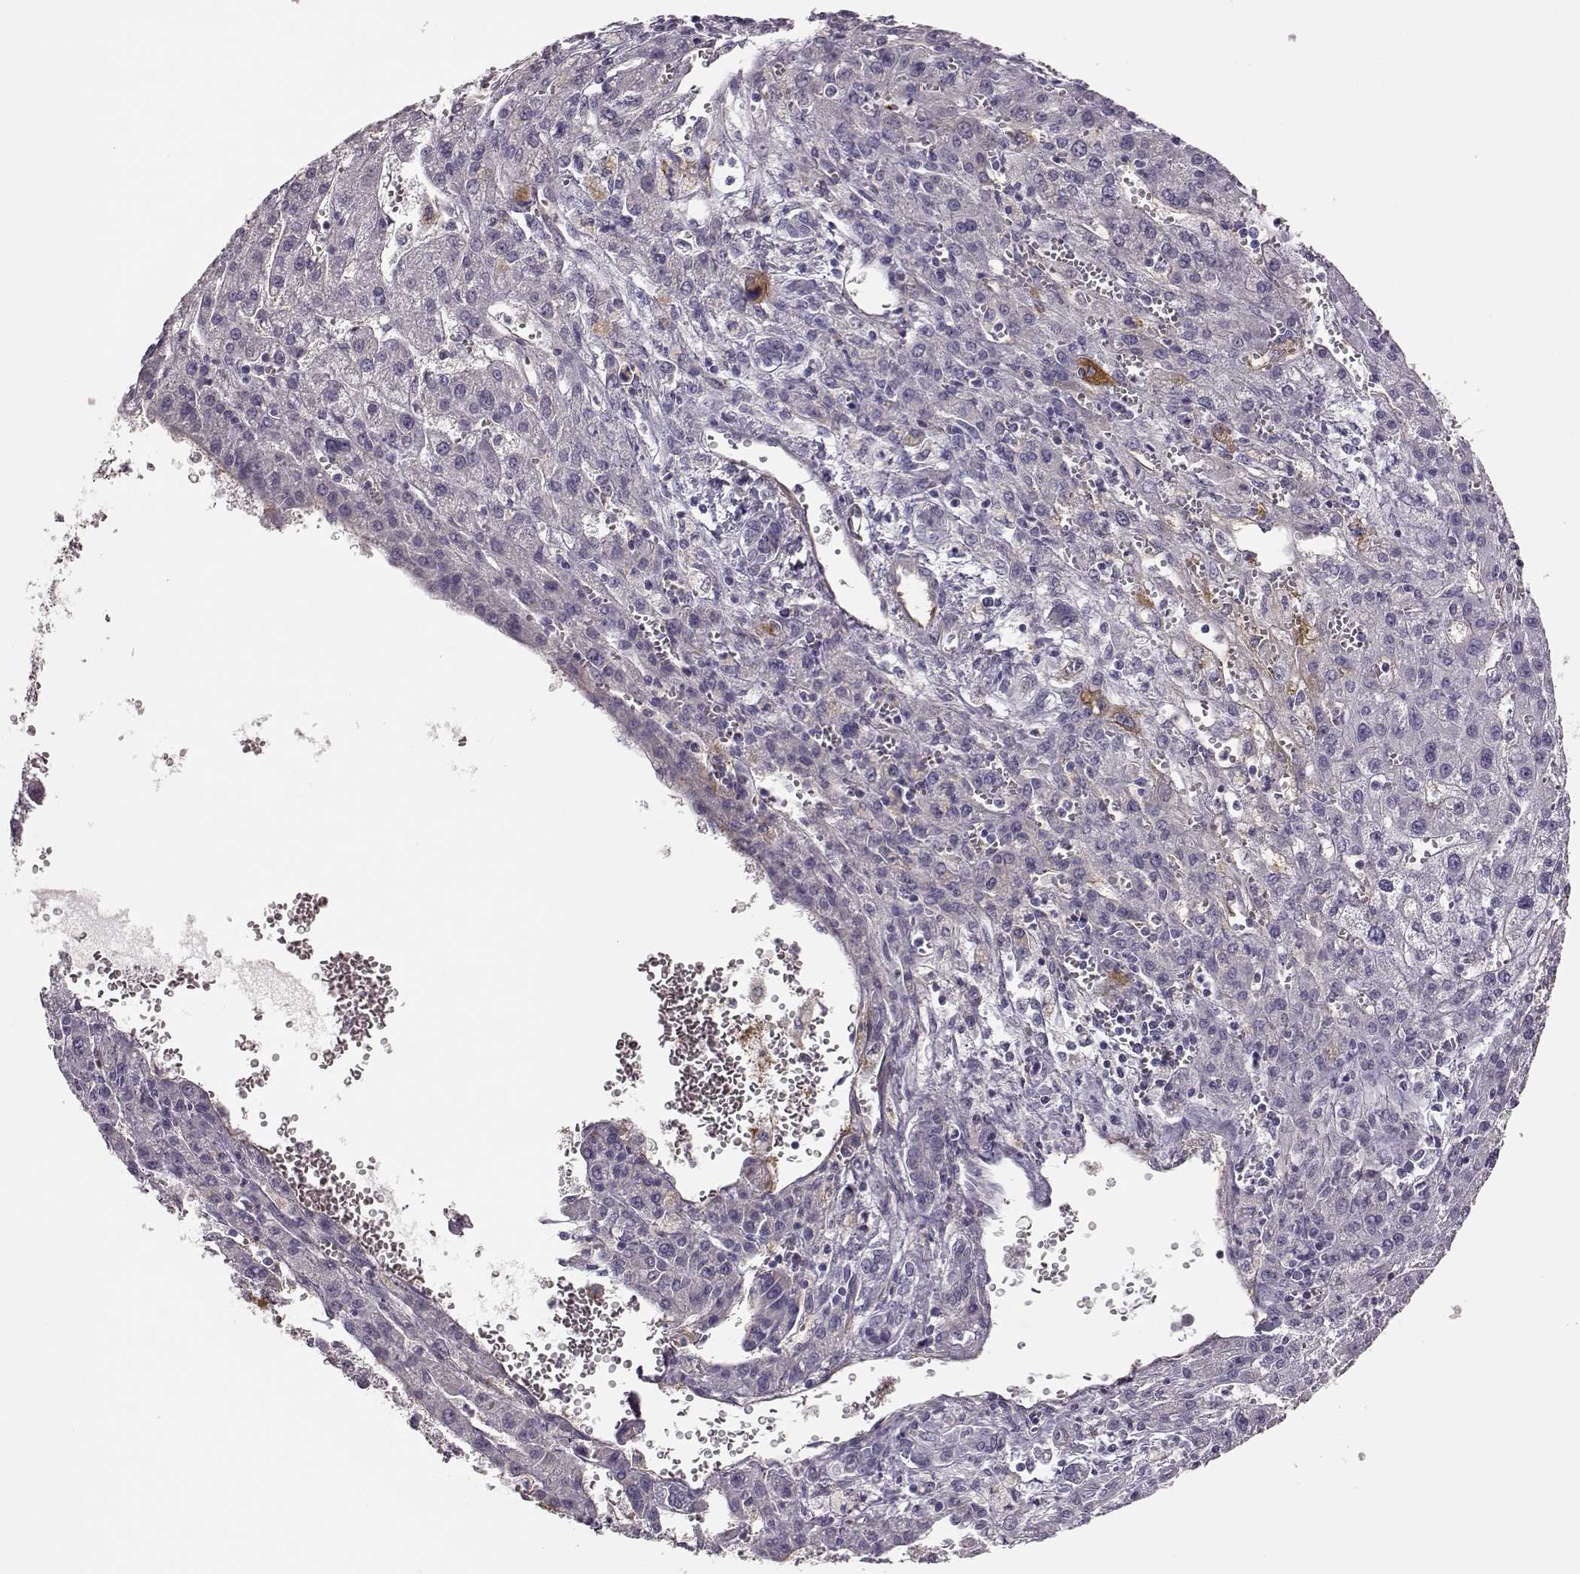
{"staining": {"intensity": "negative", "quantity": "none", "location": "none"}, "tissue": "liver cancer", "cell_type": "Tumor cells", "image_type": "cancer", "snomed": [{"axis": "morphology", "description": "Carcinoma, Hepatocellular, NOS"}, {"axis": "topography", "description": "Liver"}], "caption": "IHC of liver cancer exhibits no expression in tumor cells.", "gene": "TRIM69", "patient": {"sex": "female", "age": 70}}